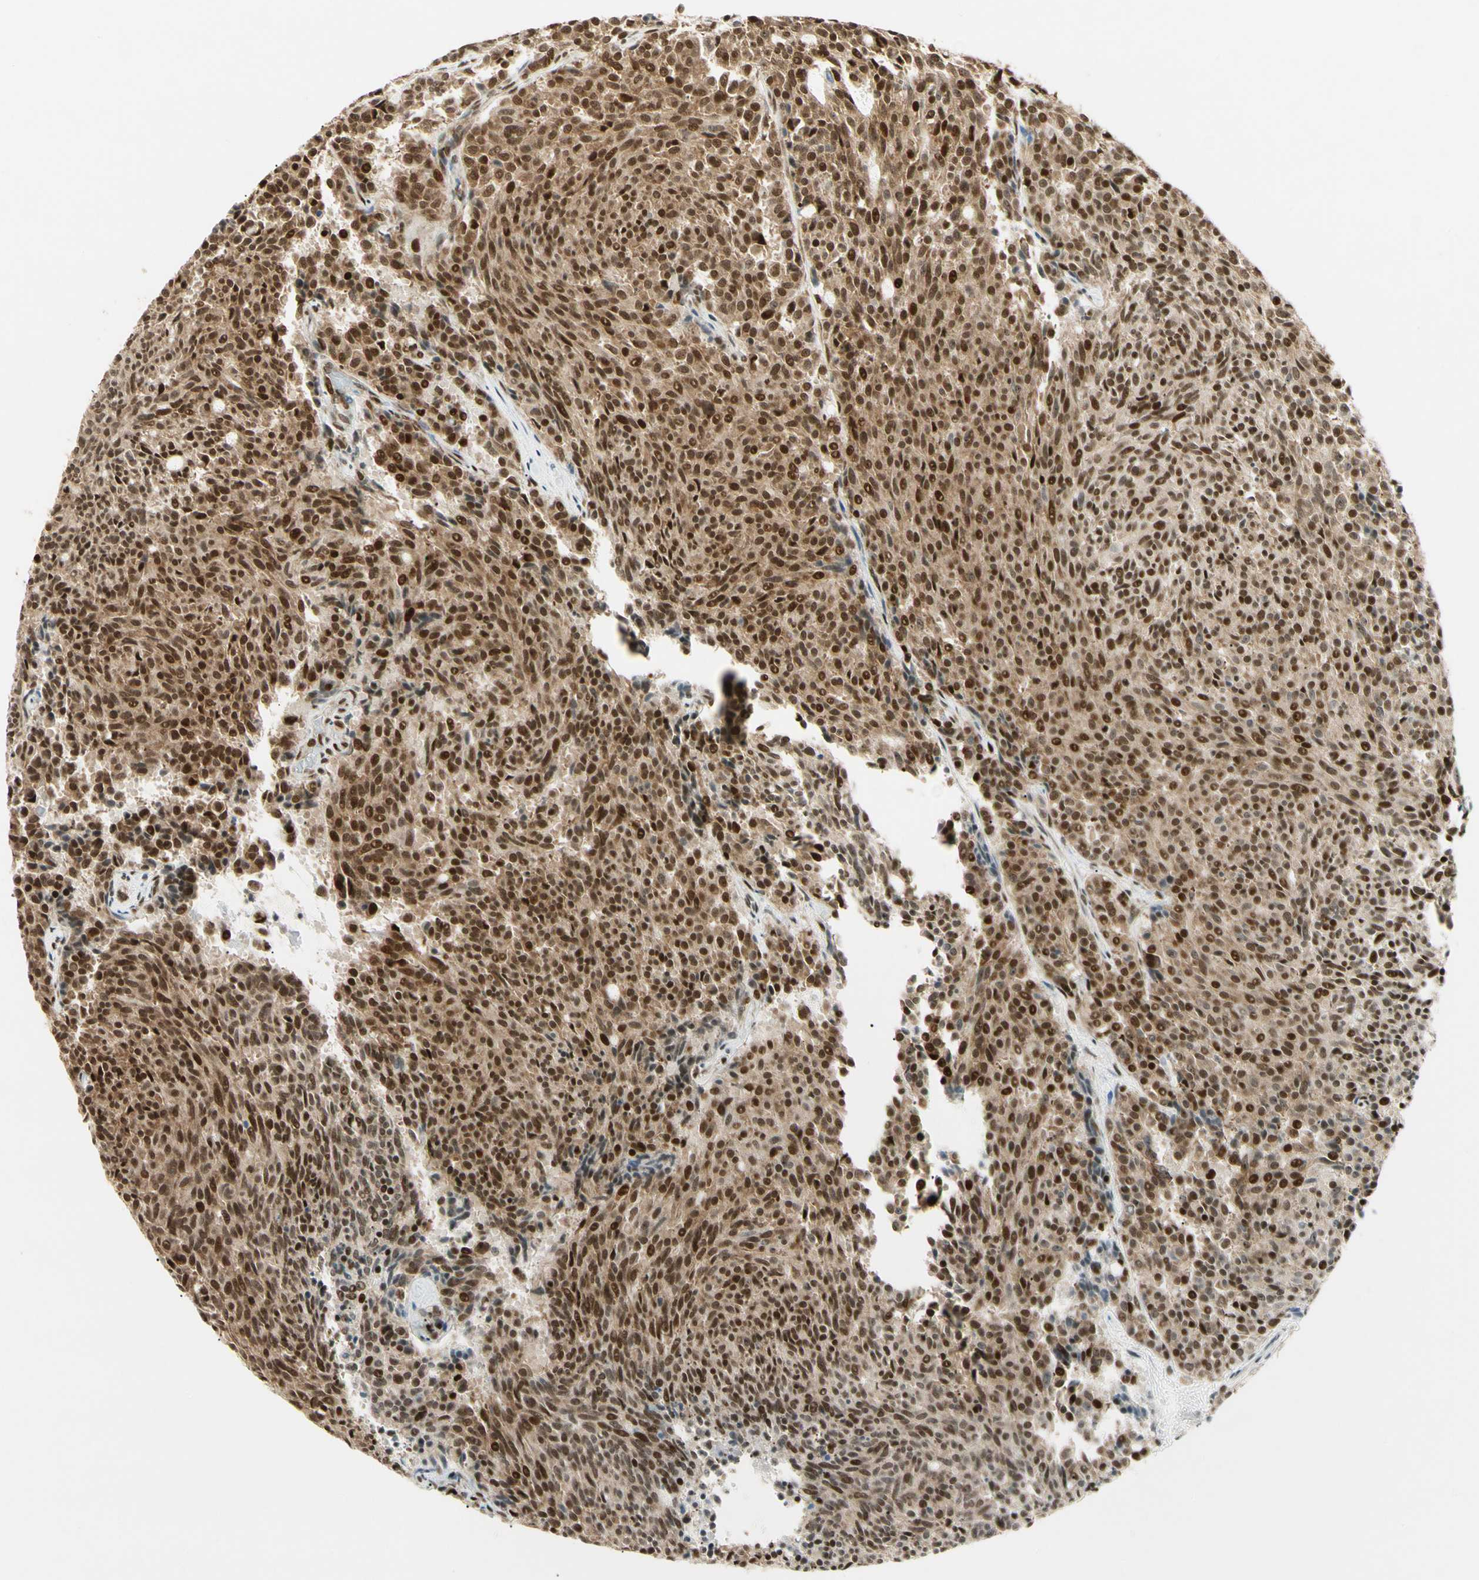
{"staining": {"intensity": "strong", "quantity": ">75%", "location": "cytoplasmic/membranous,nuclear"}, "tissue": "carcinoid", "cell_type": "Tumor cells", "image_type": "cancer", "snomed": [{"axis": "morphology", "description": "Carcinoid, malignant, NOS"}, {"axis": "topography", "description": "Pancreas"}], "caption": "Human carcinoid (malignant) stained with a brown dye displays strong cytoplasmic/membranous and nuclear positive expression in approximately >75% of tumor cells.", "gene": "FUS", "patient": {"sex": "female", "age": 54}}